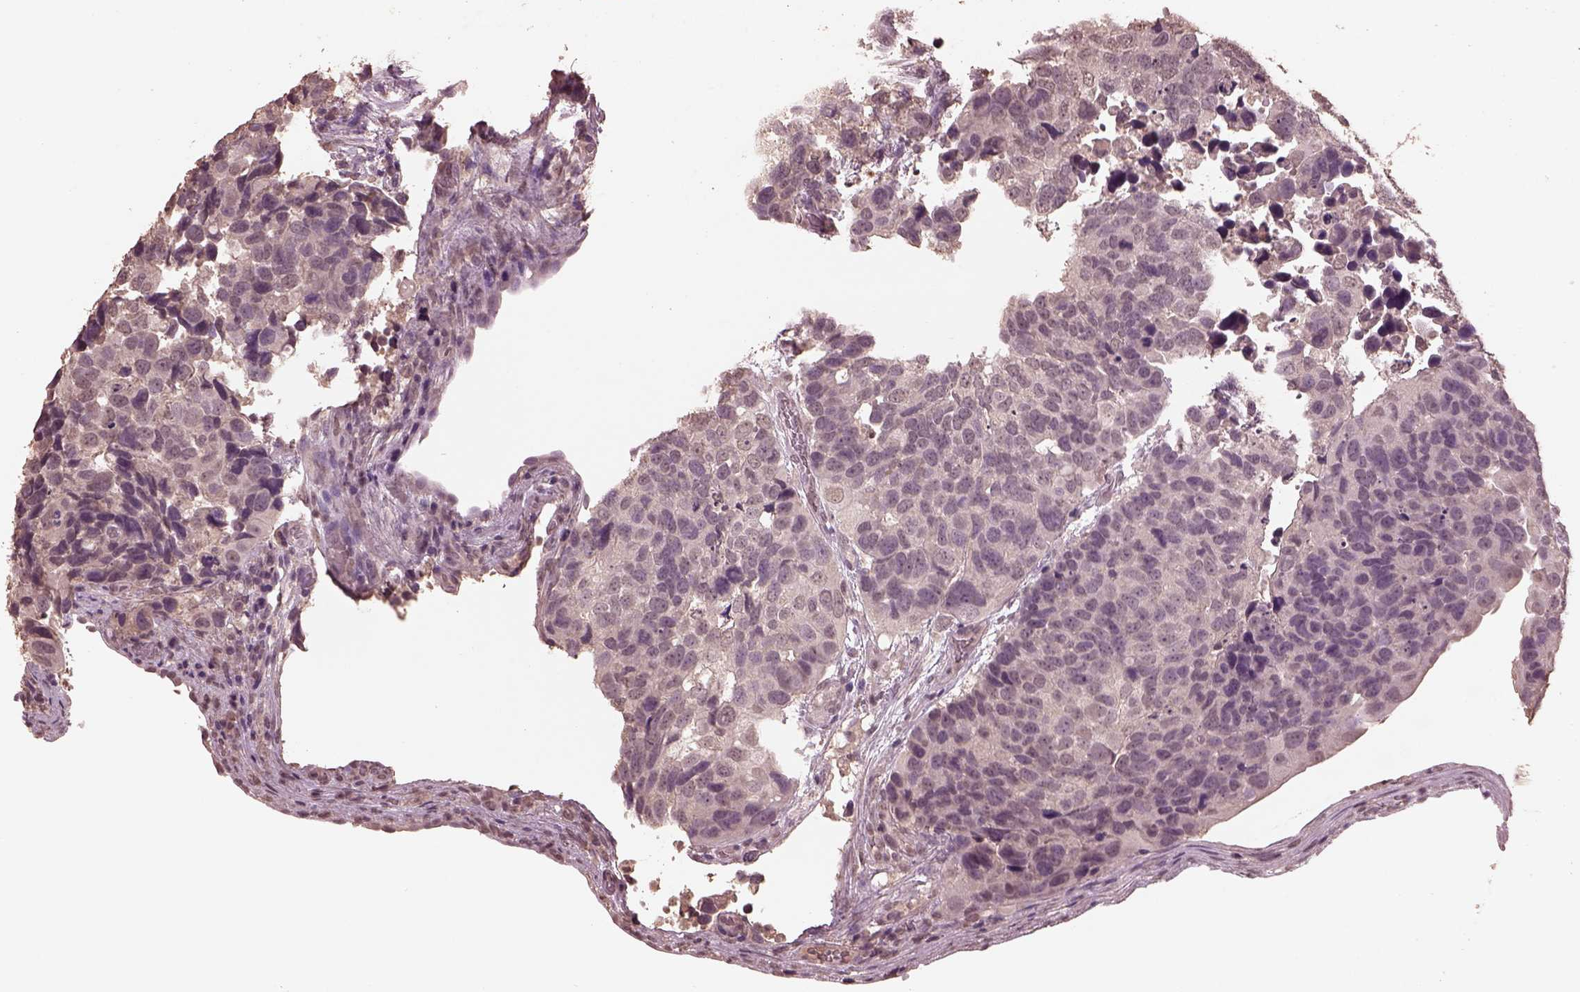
{"staining": {"intensity": "negative", "quantity": "none", "location": "none"}, "tissue": "urothelial cancer", "cell_type": "Tumor cells", "image_type": "cancer", "snomed": [{"axis": "morphology", "description": "Urothelial carcinoma, High grade"}, {"axis": "topography", "description": "Urinary bladder"}], "caption": "Protein analysis of urothelial carcinoma (high-grade) displays no significant positivity in tumor cells.", "gene": "CPT1C", "patient": {"sex": "male", "age": 60}}